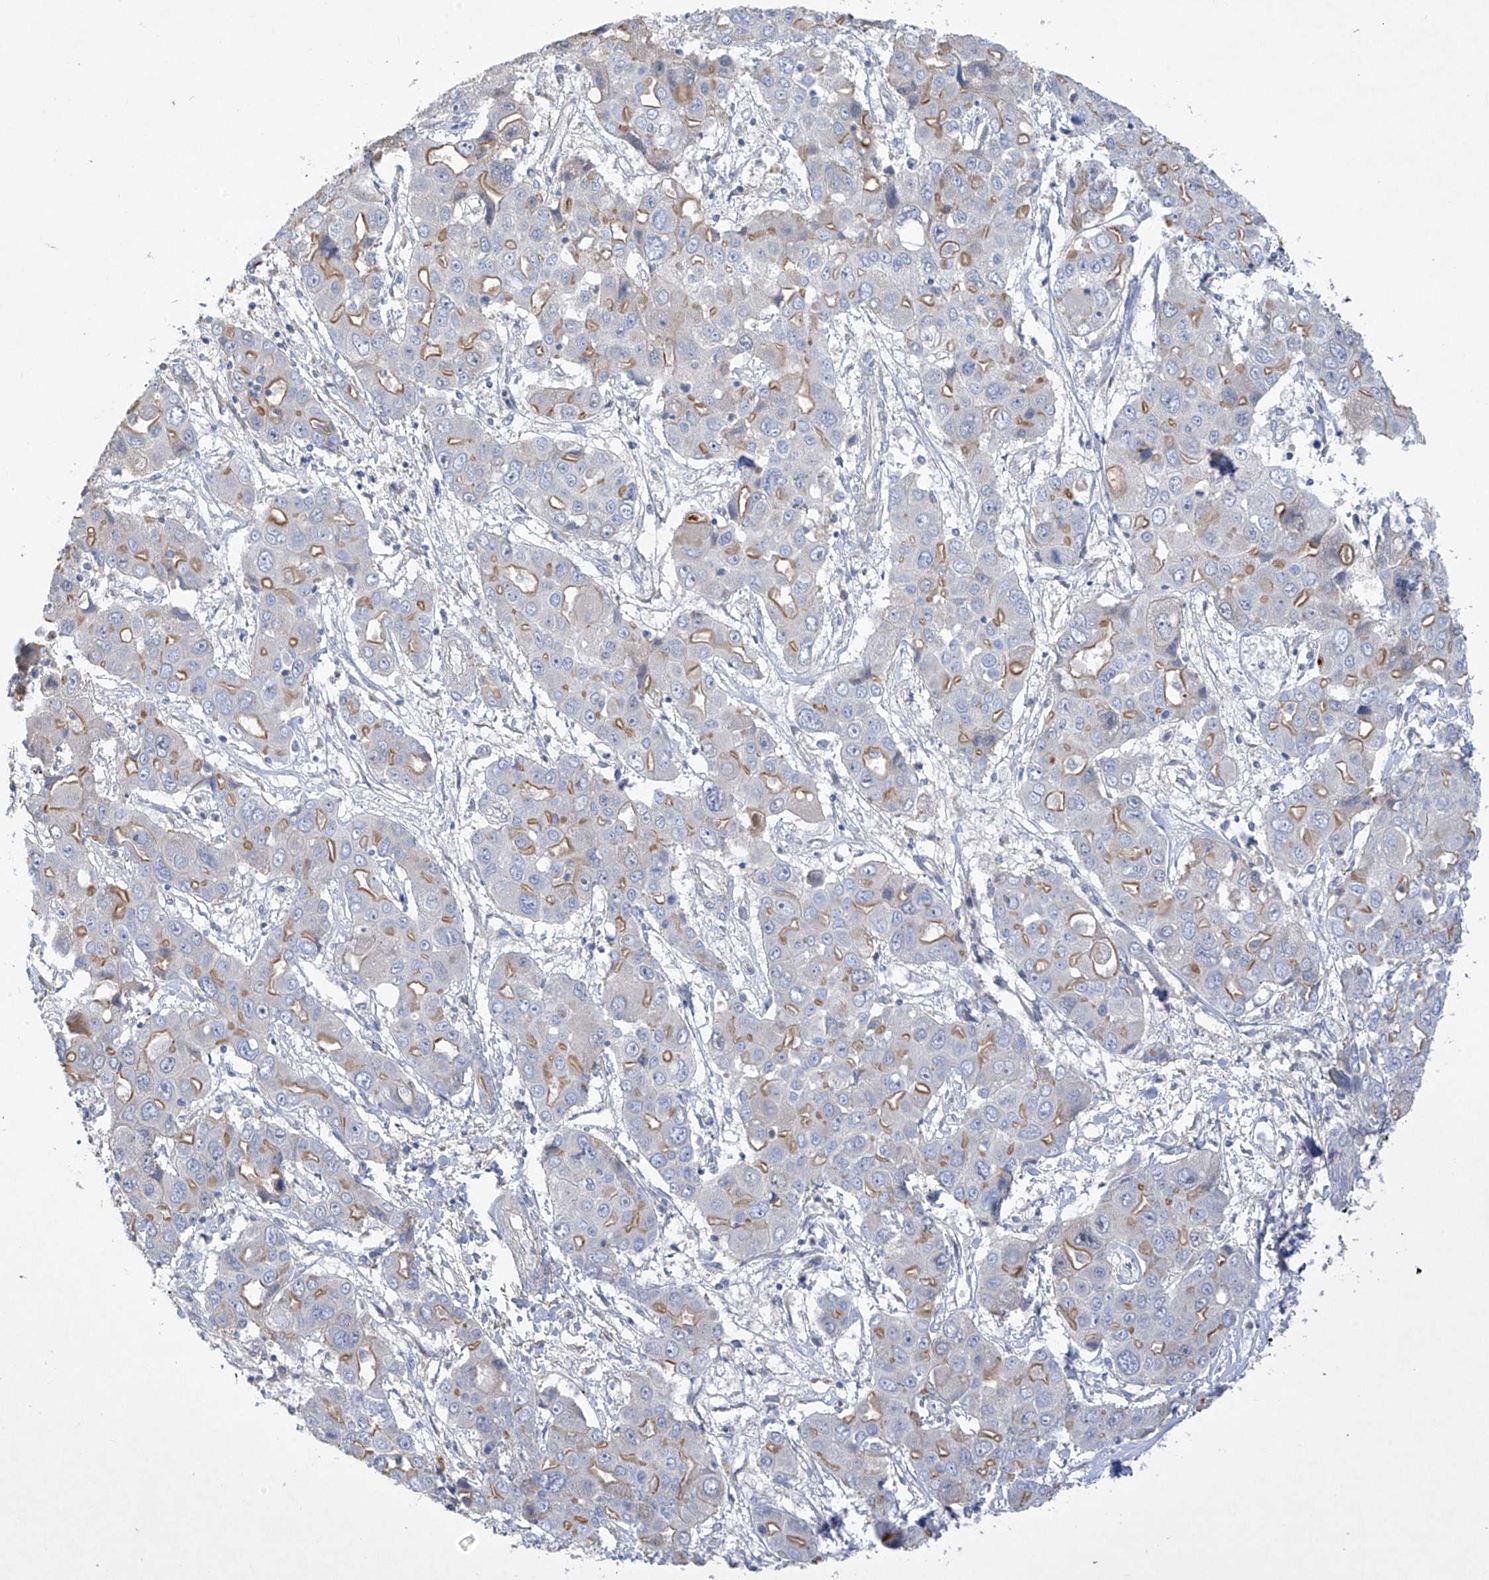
{"staining": {"intensity": "weak", "quantity": "25%-75%", "location": "cytoplasmic/membranous"}, "tissue": "liver cancer", "cell_type": "Tumor cells", "image_type": "cancer", "snomed": [{"axis": "morphology", "description": "Cholangiocarcinoma"}, {"axis": "topography", "description": "Liver"}], "caption": "This is a micrograph of IHC staining of liver cancer (cholangiocarcinoma), which shows weak staining in the cytoplasmic/membranous of tumor cells.", "gene": "PRSS12", "patient": {"sex": "male", "age": 67}}